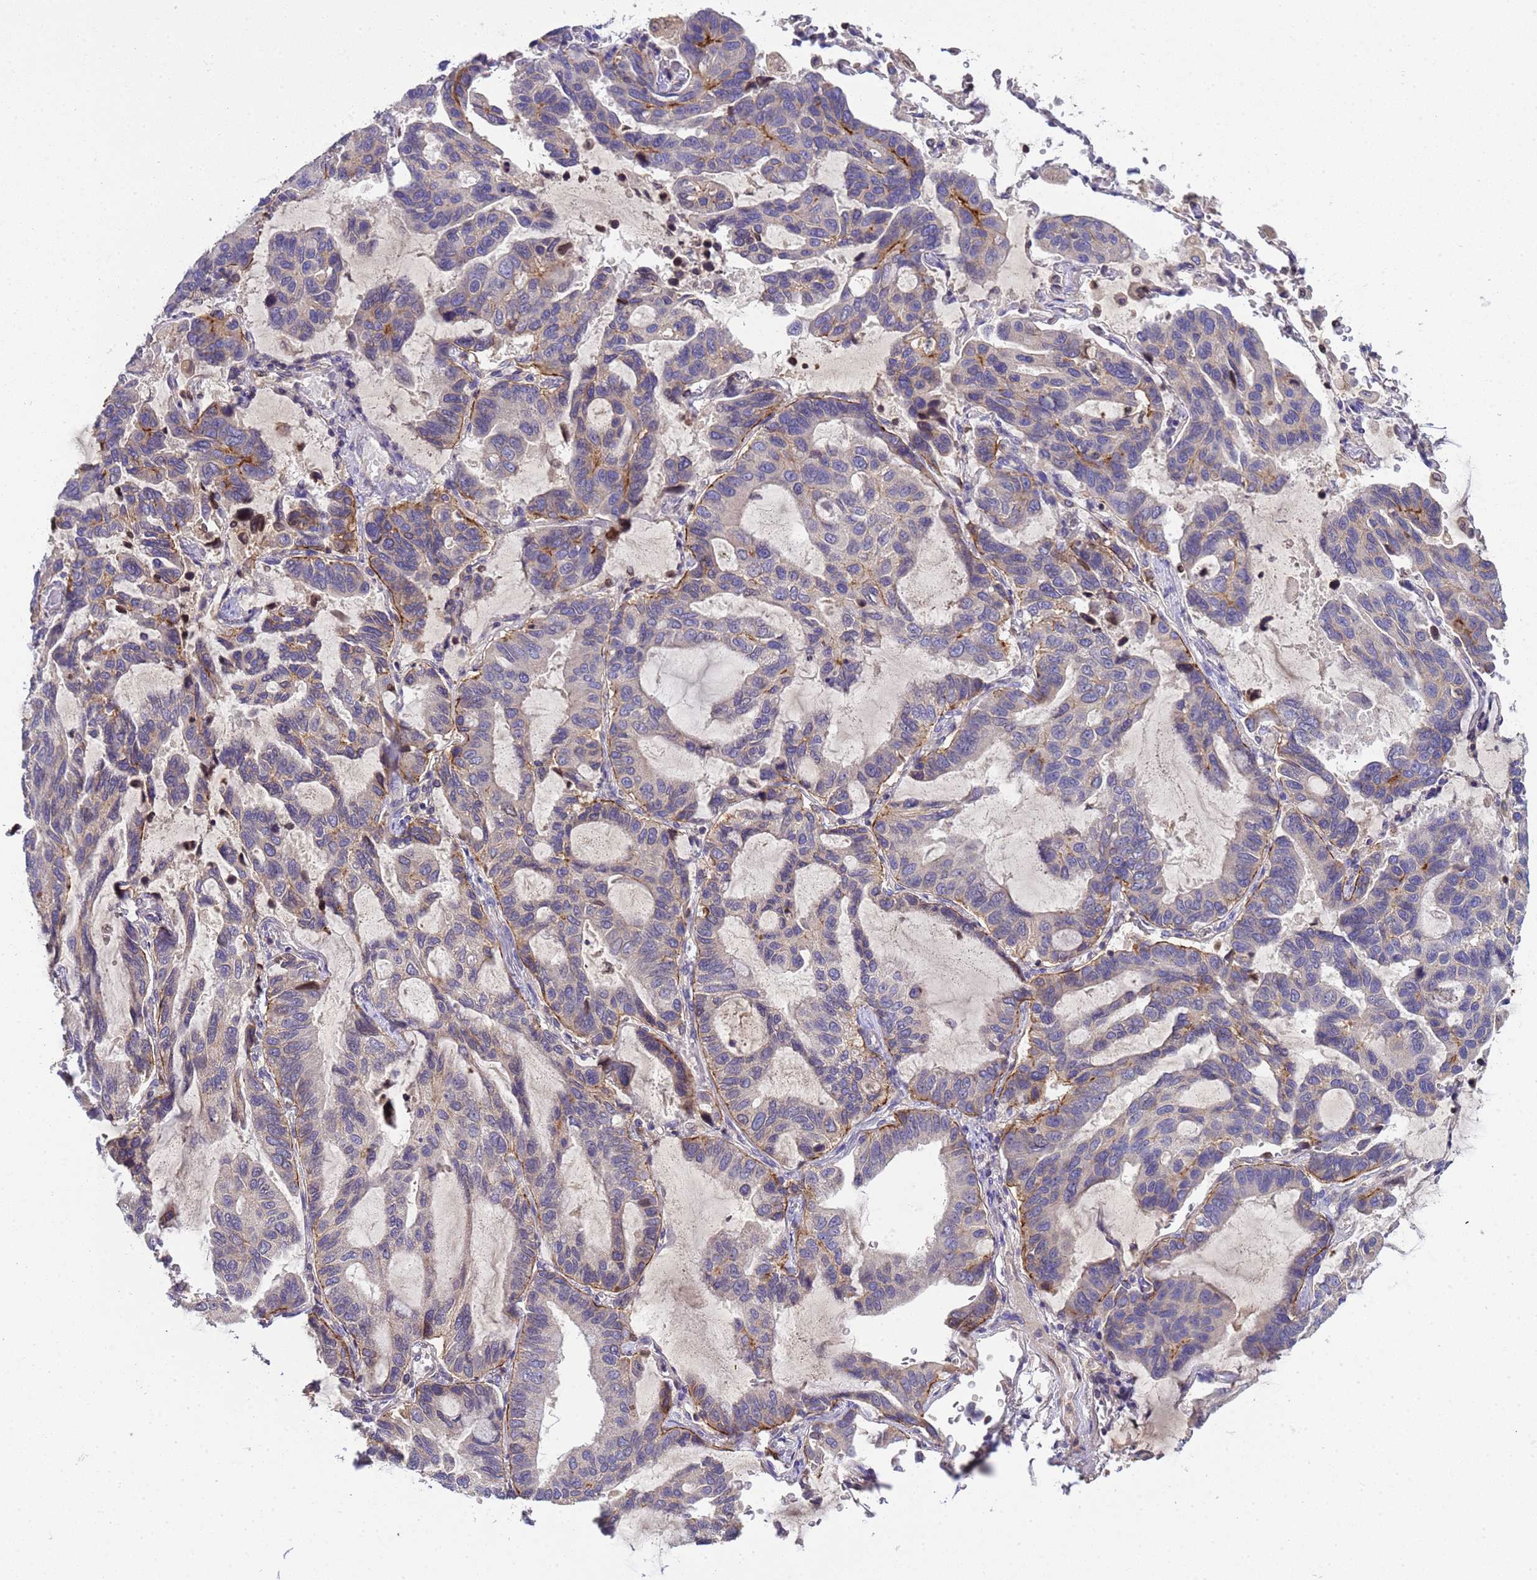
{"staining": {"intensity": "moderate", "quantity": "<25%", "location": "cytoplasmic/membranous"}, "tissue": "lung cancer", "cell_type": "Tumor cells", "image_type": "cancer", "snomed": [{"axis": "morphology", "description": "Adenocarcinoma, NOS"}, {"axis": "topography", "description": "Lung"}], "caption": "The histopathology image displays a brown stain indicating the presence of a protein in the cytoplasmic/membranous of tumor cells in lung cancer.", "gene": "PLCXD3", "patient": {"sex": "male", "age": 64}}